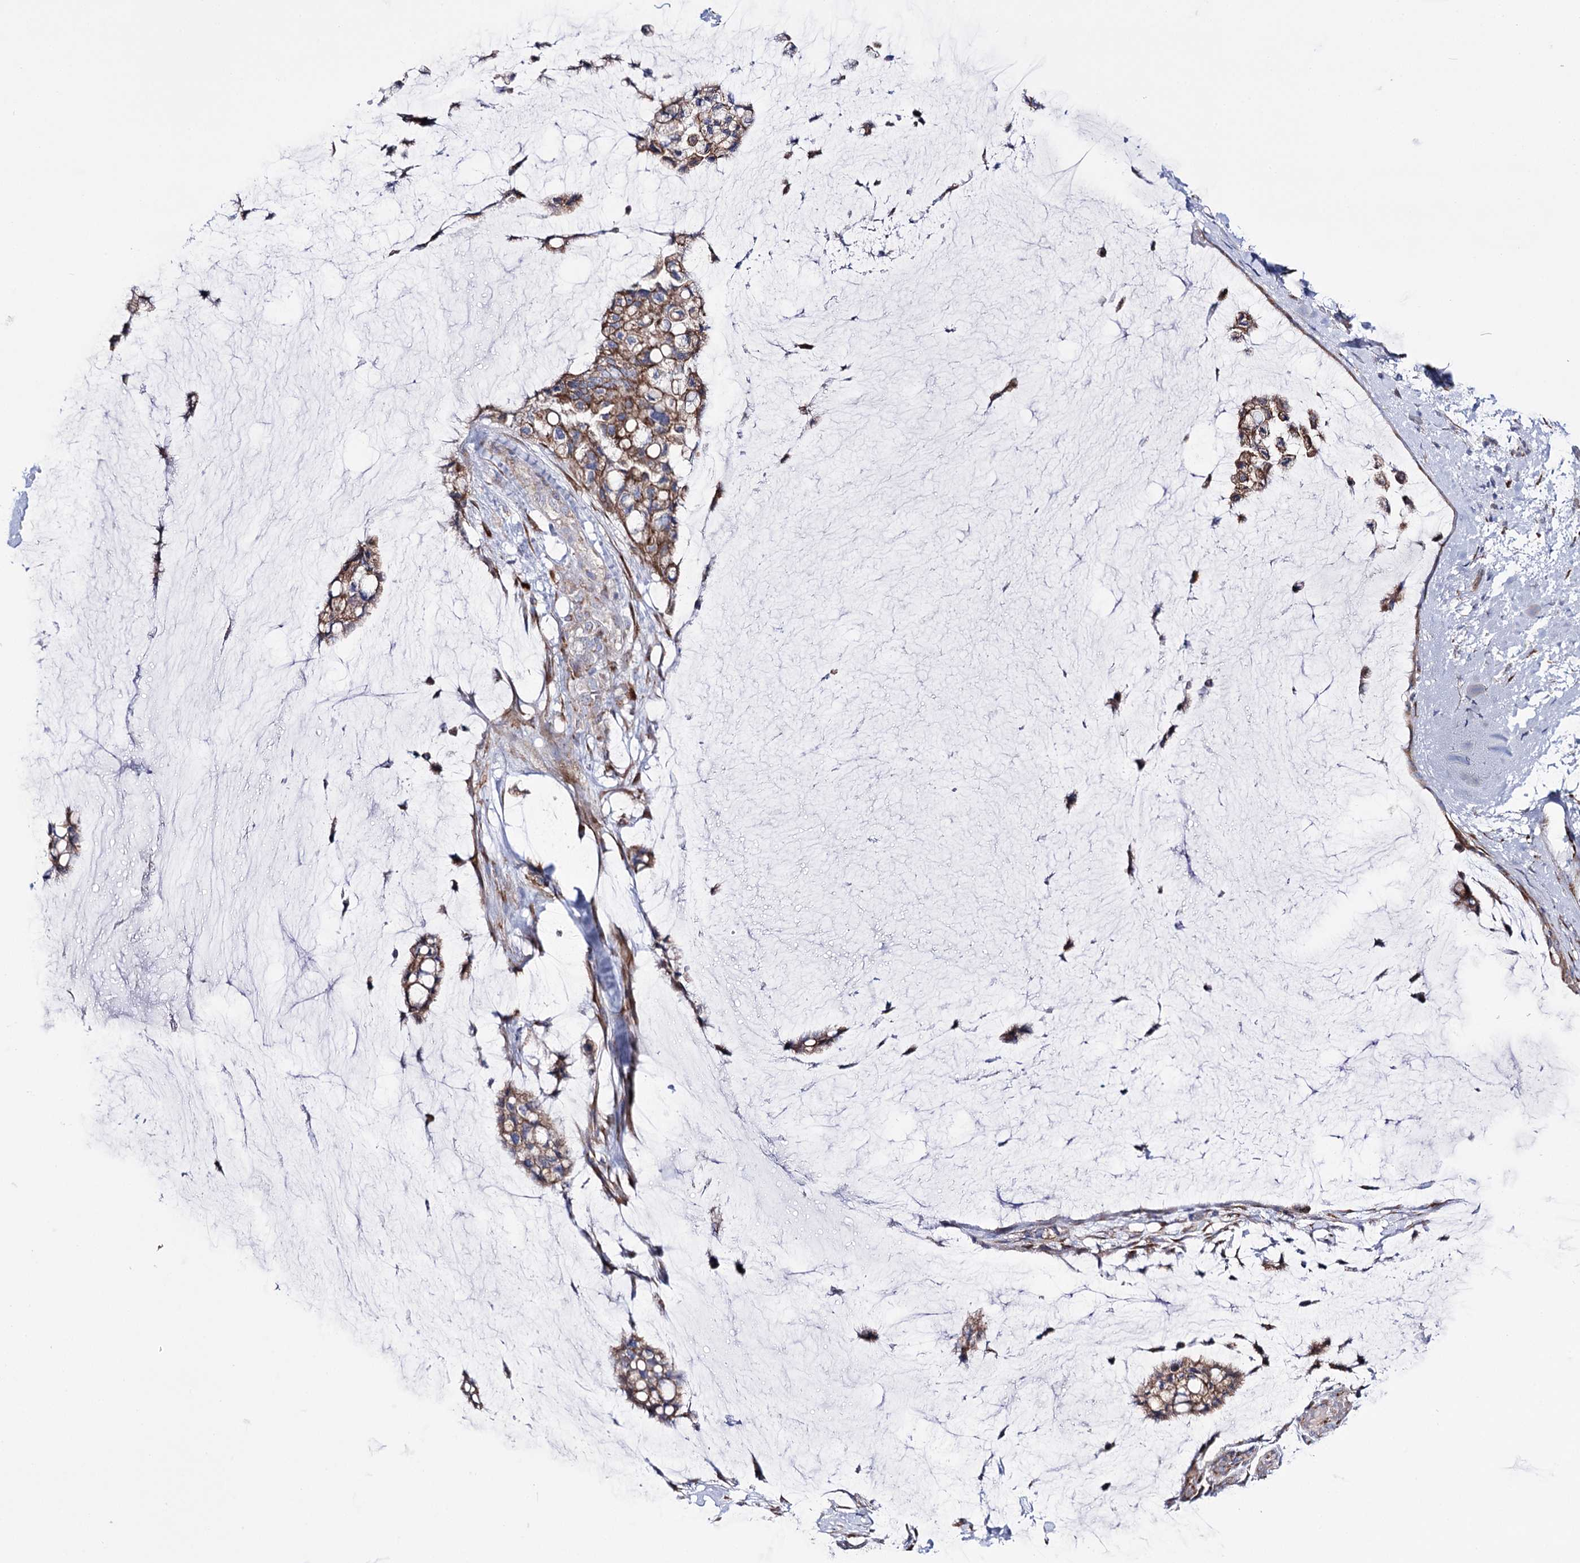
{"staining": {"intensity": "weak", "quantity": ">75%", "location": "cytoplasmic/membranous"}, "tissue": "ovarian cancer", "cell_type": "Tumor cells", "image_type": "cancer", "snomed": [{"axis": "morphology", "description": "Cystadenocarcinoma, mucinous, NOS"}, {"axis": "topography", "description": "Ovary"}], "caption": "A high-resolution micrograph shows IHC staining of ovarian cancer (mucinous cystadenocarcinoma), which demonstrates weak cytoplasmic/membranous staining in about >75% of tumor cells.", "gene": "METTL5", "patient": {"sex": "female", "age": 39}}